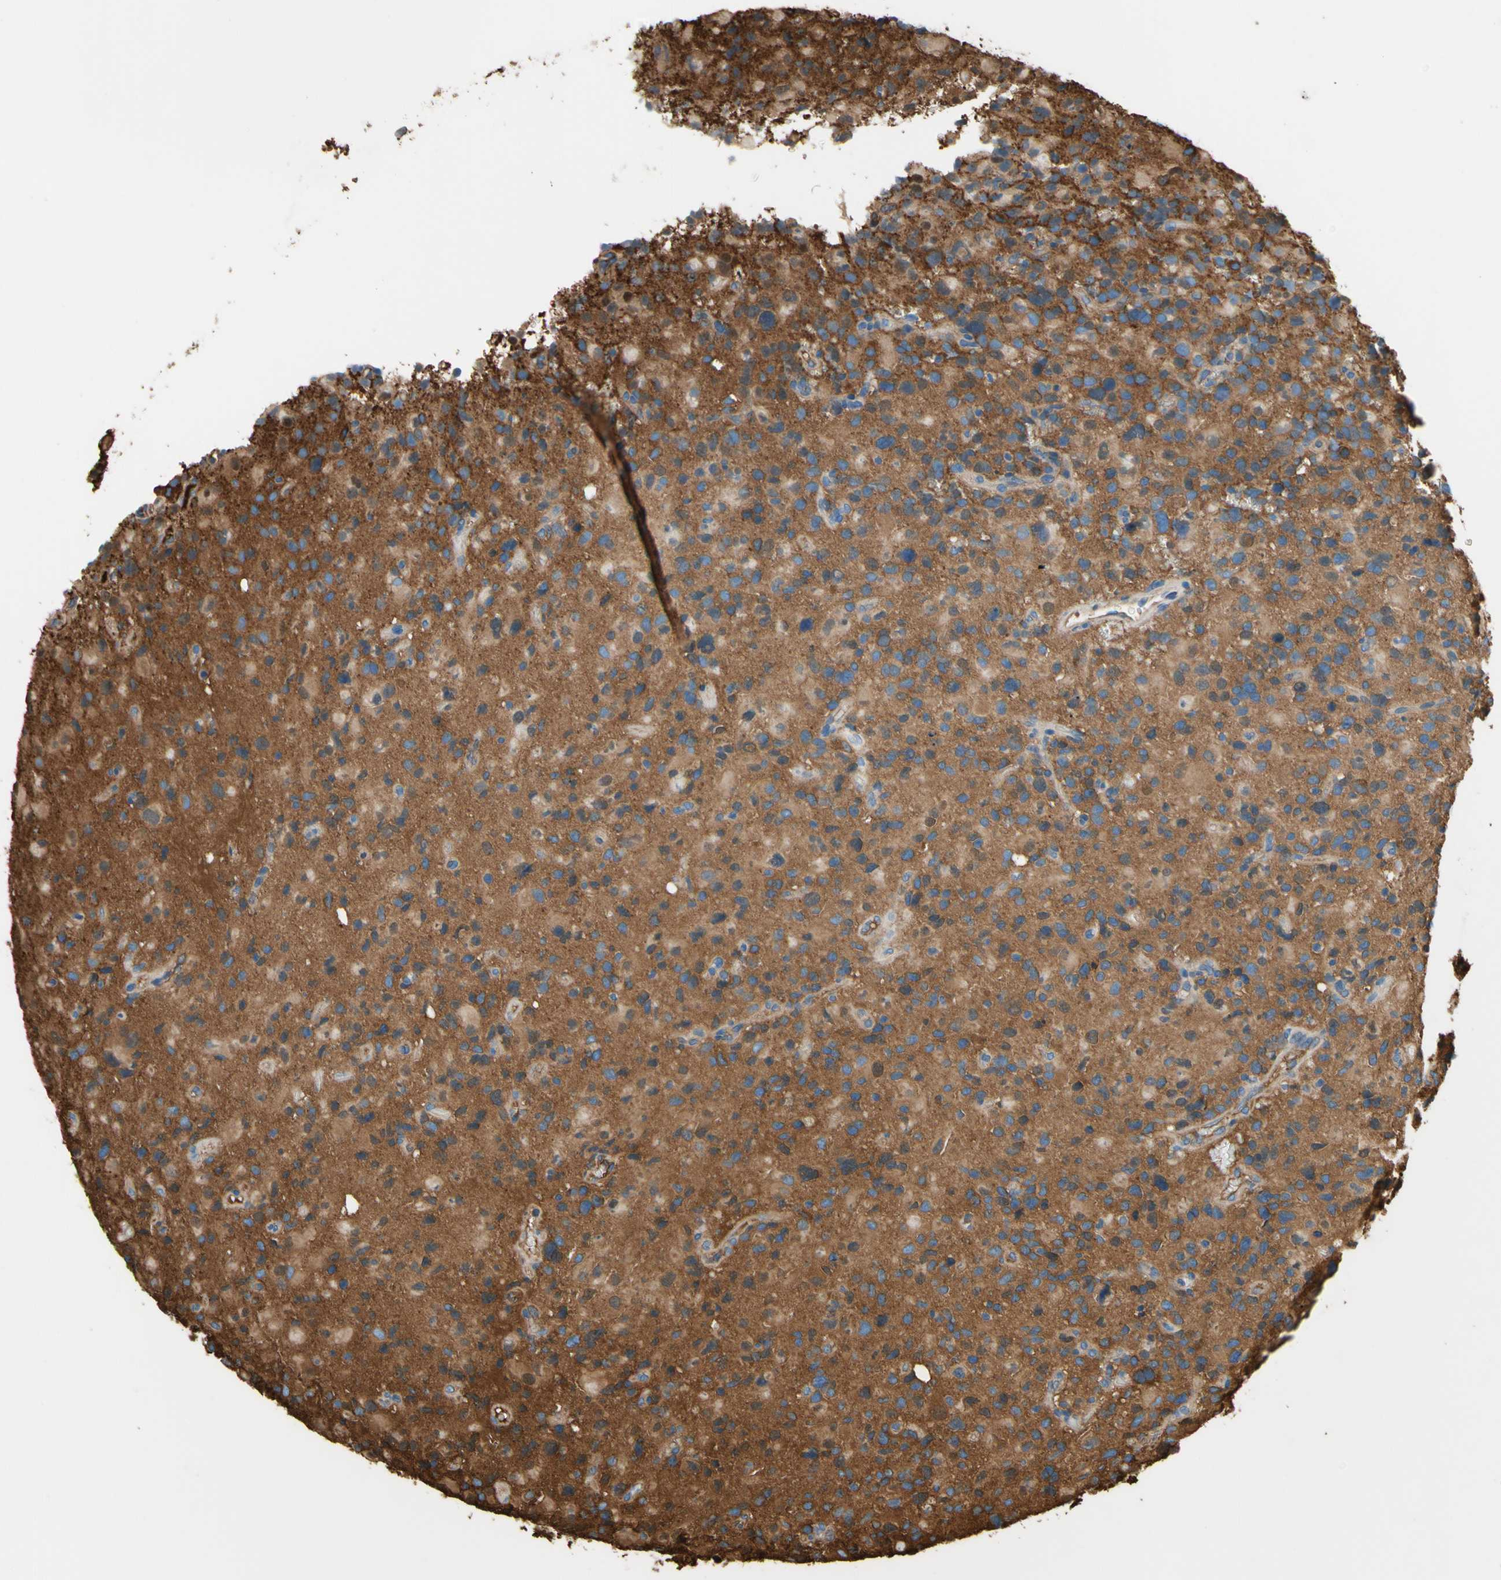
{"staining": {"intensity": "moderate", "quantity": ">75%", "location": "cytoplasmic/membranous"}, "tissue": "glioma", "cell_type": "Tumor cells", "image_type": "cancer", "snomed": [{"axis": "morphology", "description": "Glioma, malignant, High grade"}, {"axis": "topography", "description": "Brain"}], "caption": "Immunohistochemistry staining of malignant glioma (high-grade), which exhibits medium levels of moderate cytoplasmic/membranous positivity in approximately >75% of tumor cells indicating moderate cytoplasmic/membranous protein expression. The staining was performed using DAB (3,3'-diaminobenzidine) (brown) for protein detection and nuclei were counterstained in hematoxylin (blue).", "gene": "DPYSL3", "patient": {"sex": "male", "age": 48}}